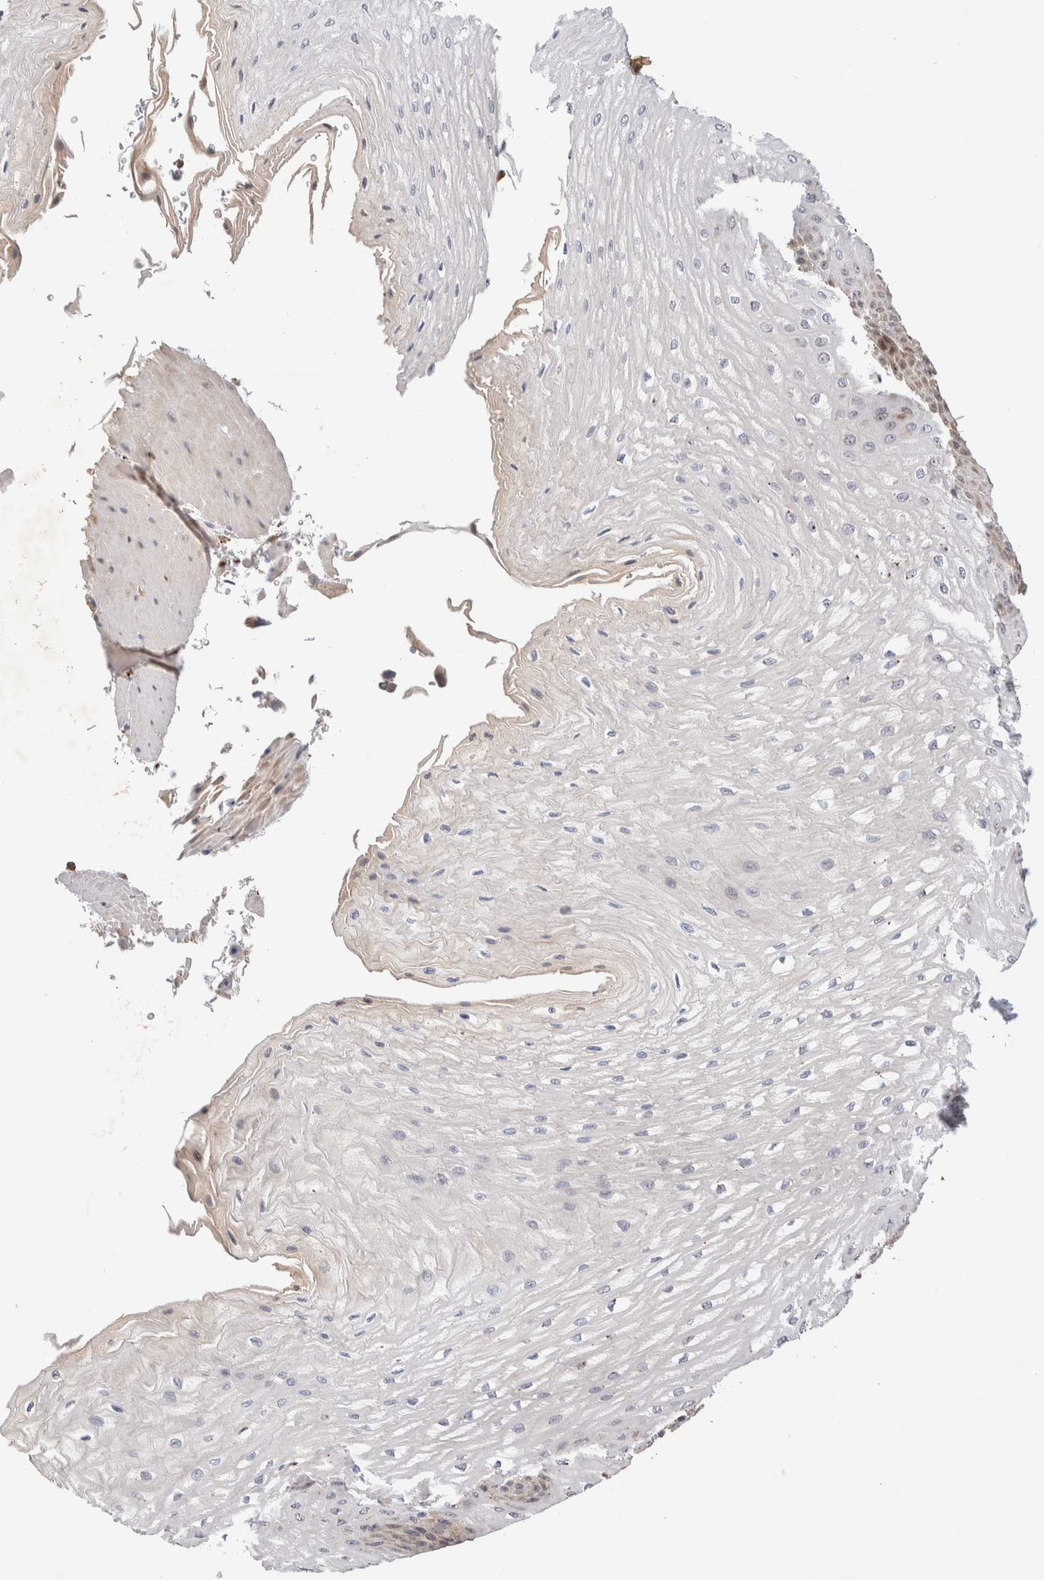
{"staining": {"intensity": "strong", "quantity": "25%-75%", "location": "nuclear"}, "tissue": "esophagus", "cell_type": "Squamous epithelial cells", "image_type": "normal", "snomed": [{"axis": "morphology", "description": "Normal tissue, NOS"}, {"axis": "topography", "description": "Esophagus"}], "caption": "Esophagus stained with DAB (3,3'-diaminobenzidine) immunohistochemistry reveals high levels of strong nuclear expression in about 25%-75% of squamous epithelial cells.", "gene": "NSMAF", "patient": {"sex": "male", "age": 54}}